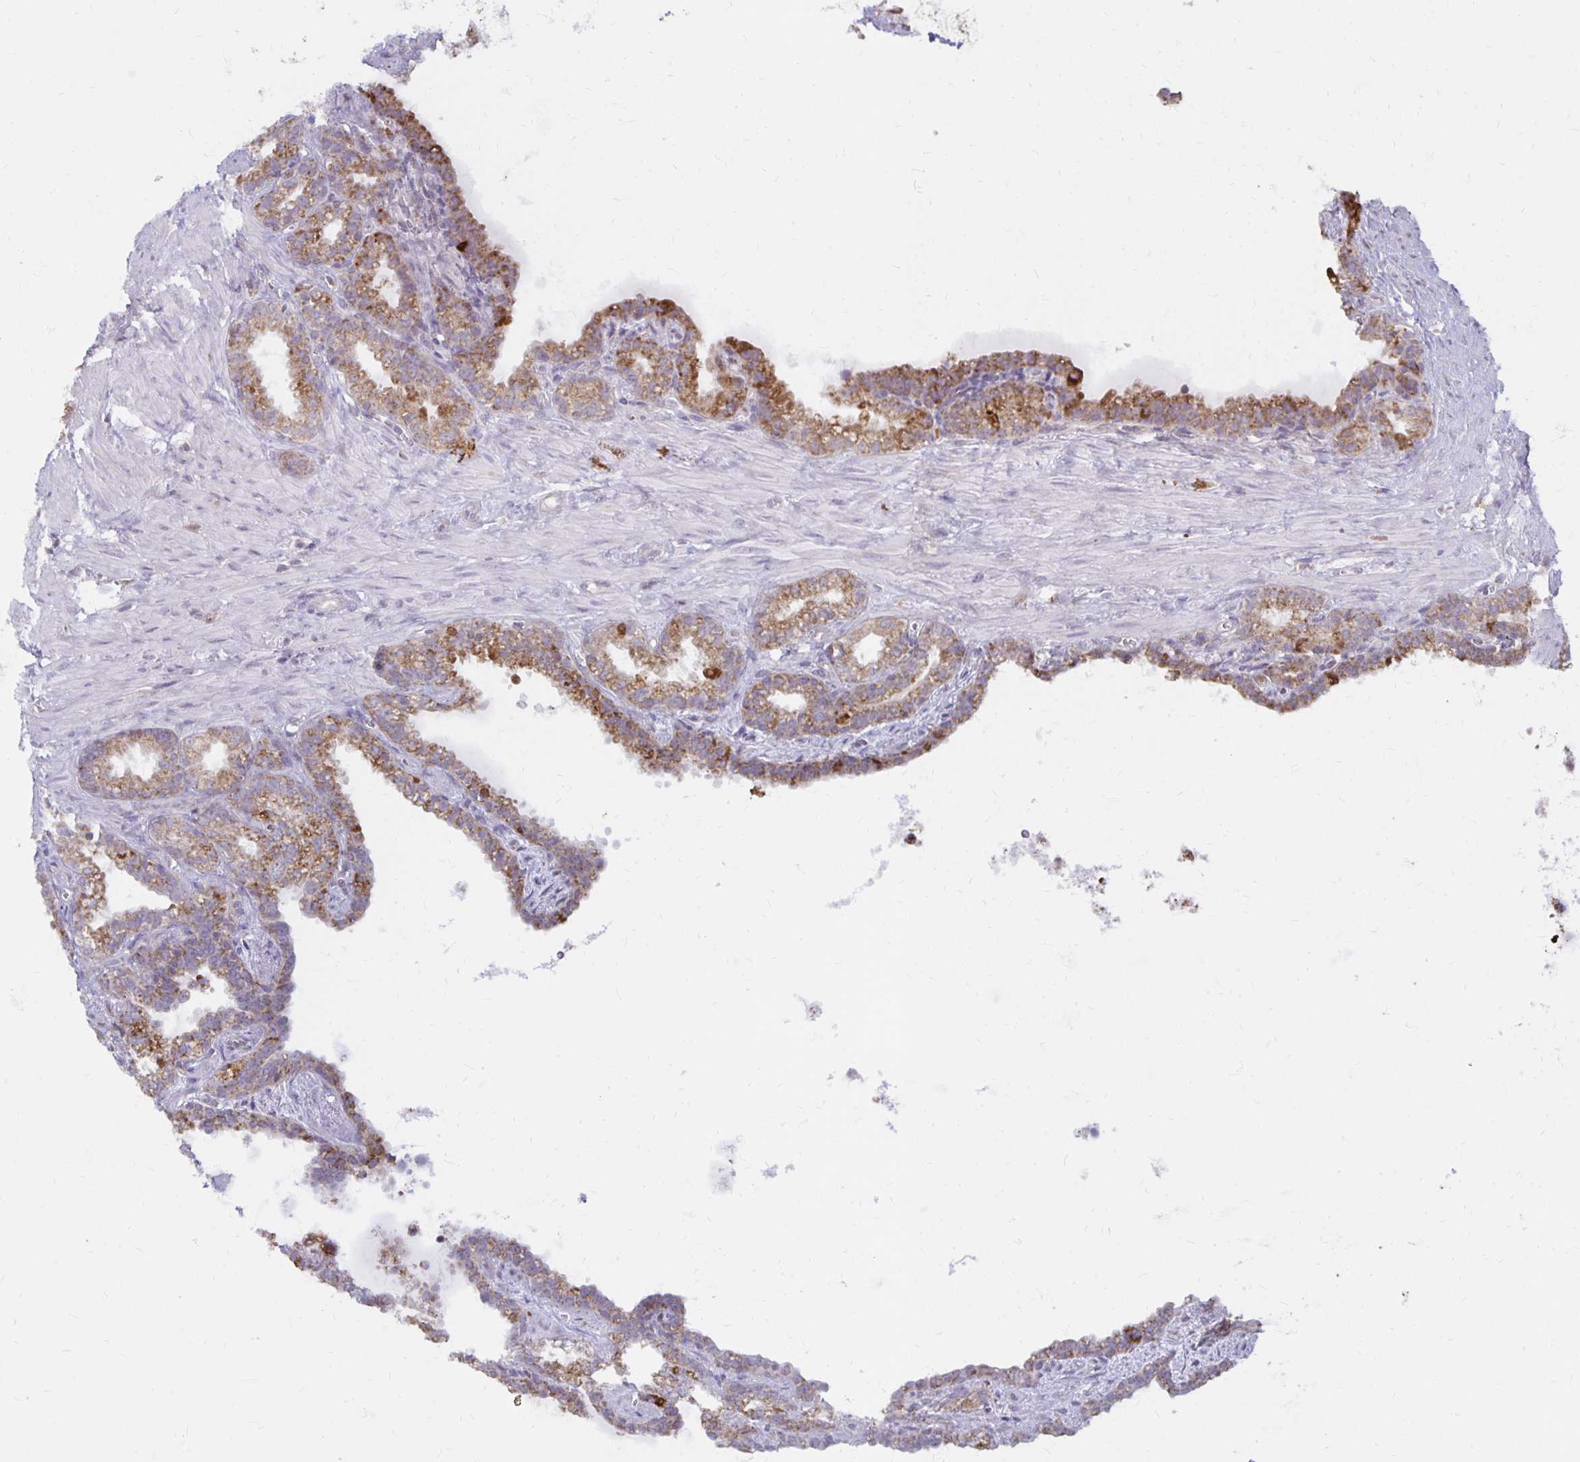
{"staining": {"intensity": "moderate", "quantity": ">75%", "location": "cytoplasmic/membranous"}, "tissue": "seminal vesicle", "cell_type": "Glandular cells", "image_type": "normal", "snomed": [{"axis": "morphology", "description": "Normal tissue, NOS"}, {"axis": "topography", "description": "Seminal veicle"}], "caption": "Protein staining by IHC displays moderate cytoplasmic/membranous positivity in approximately >75% of glandular cells in normal seminal vesicle. (DAB (3,3'-diaminobenzidine) = brown stain, brightfield microscopy at high magnification).", "gene": "IER3", "patient": {"sex": "male", "age": 76}}